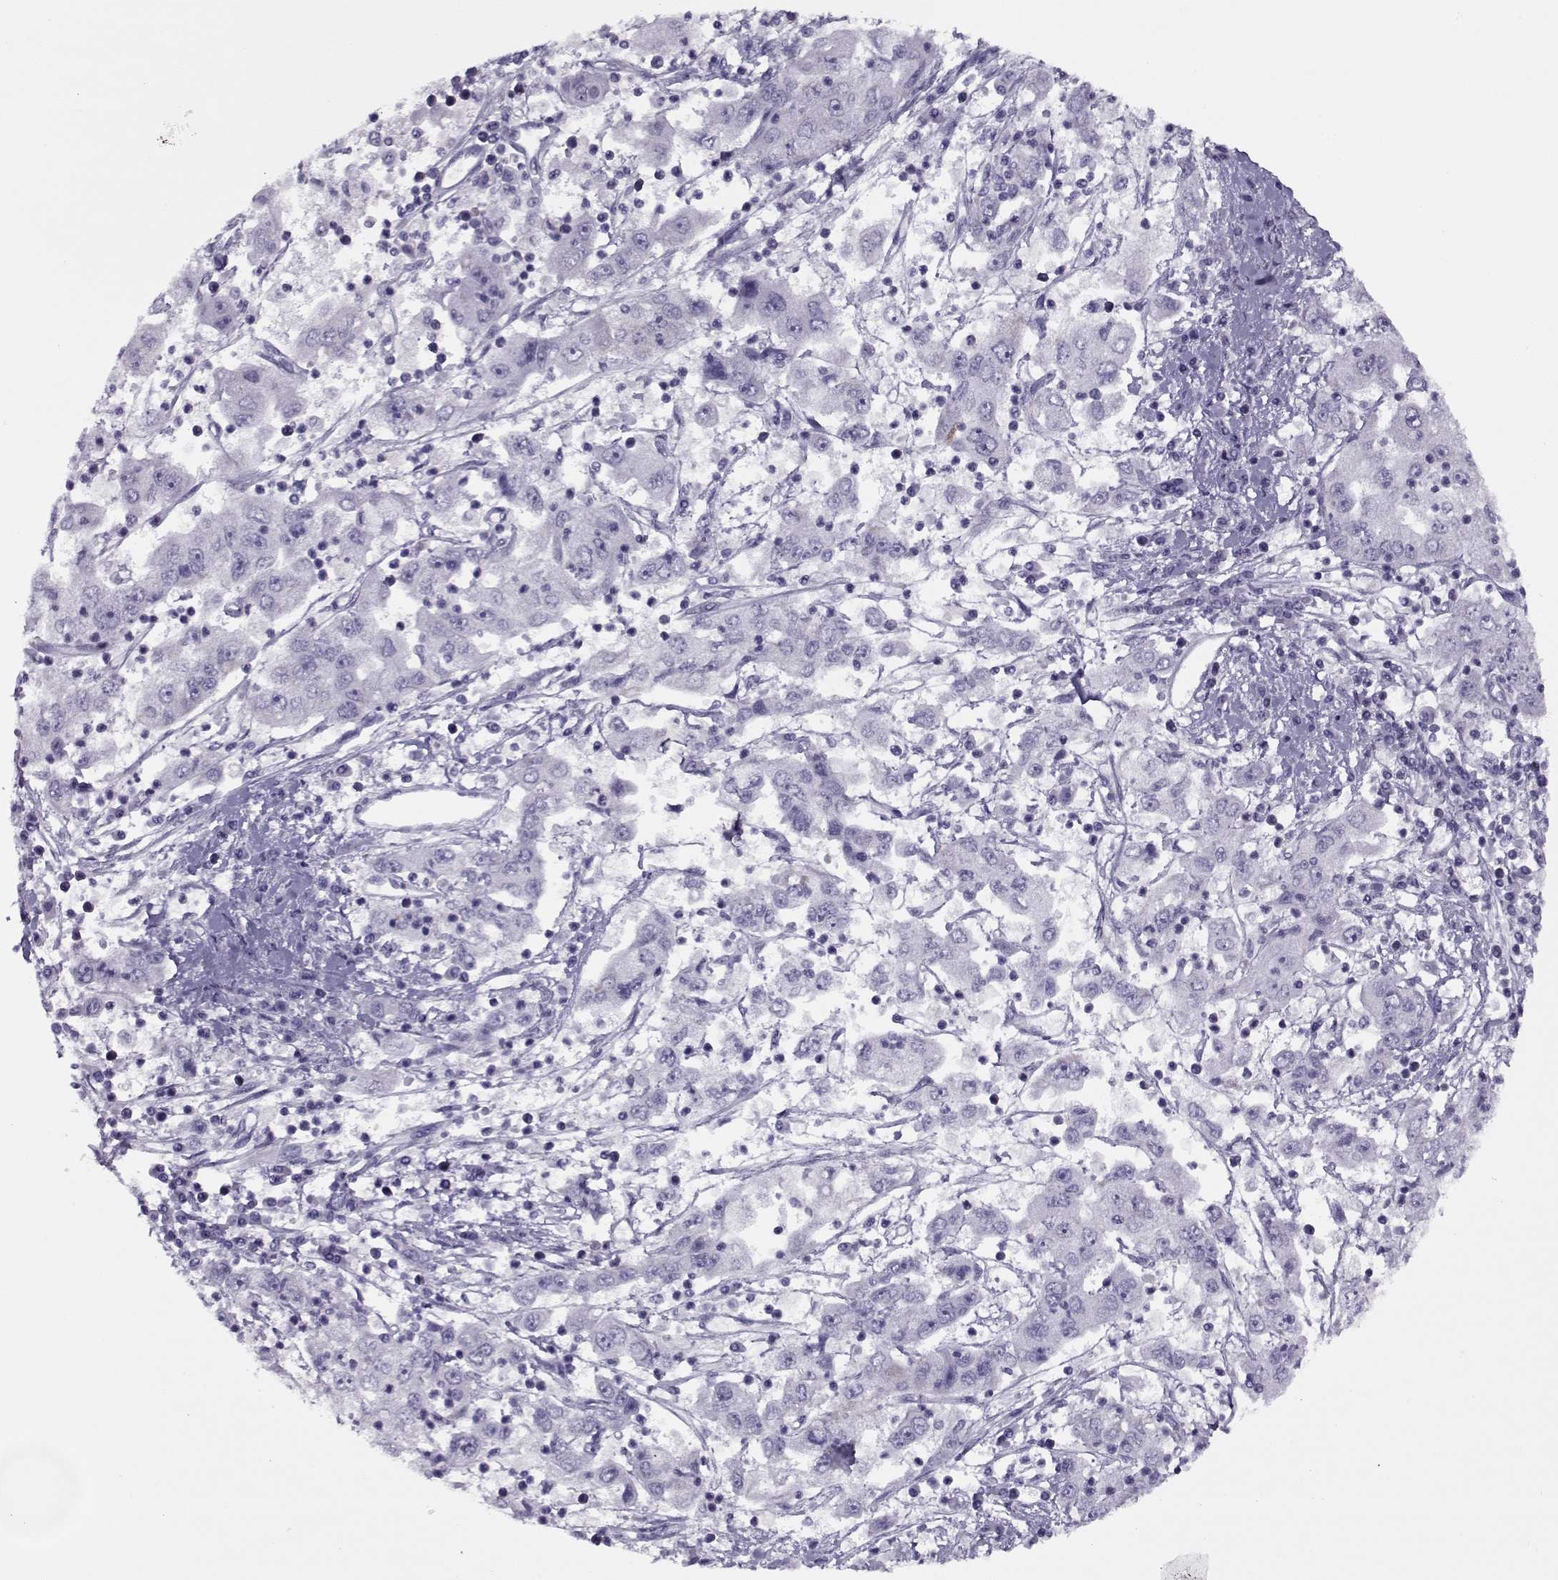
{"staining": {"intensity": "negative", "quantity": "none", "location": "none"}, "tissue": "cervical cancer", "cell_type": "Tumor cells", "image_type": "cancer", "snomed": [{"axis": "morphology", "description": "Squamous cell carcinoma, NOS"}, {"axis": "topography", "description": "Cervix"}], "caption": "The image reveals no significant expression in tumor cells of cervical squamous cell carcinoma. Nuclei are stained in blue.", "gene": "PP2D1", "patient": {"sex": "female", "age": 36}}